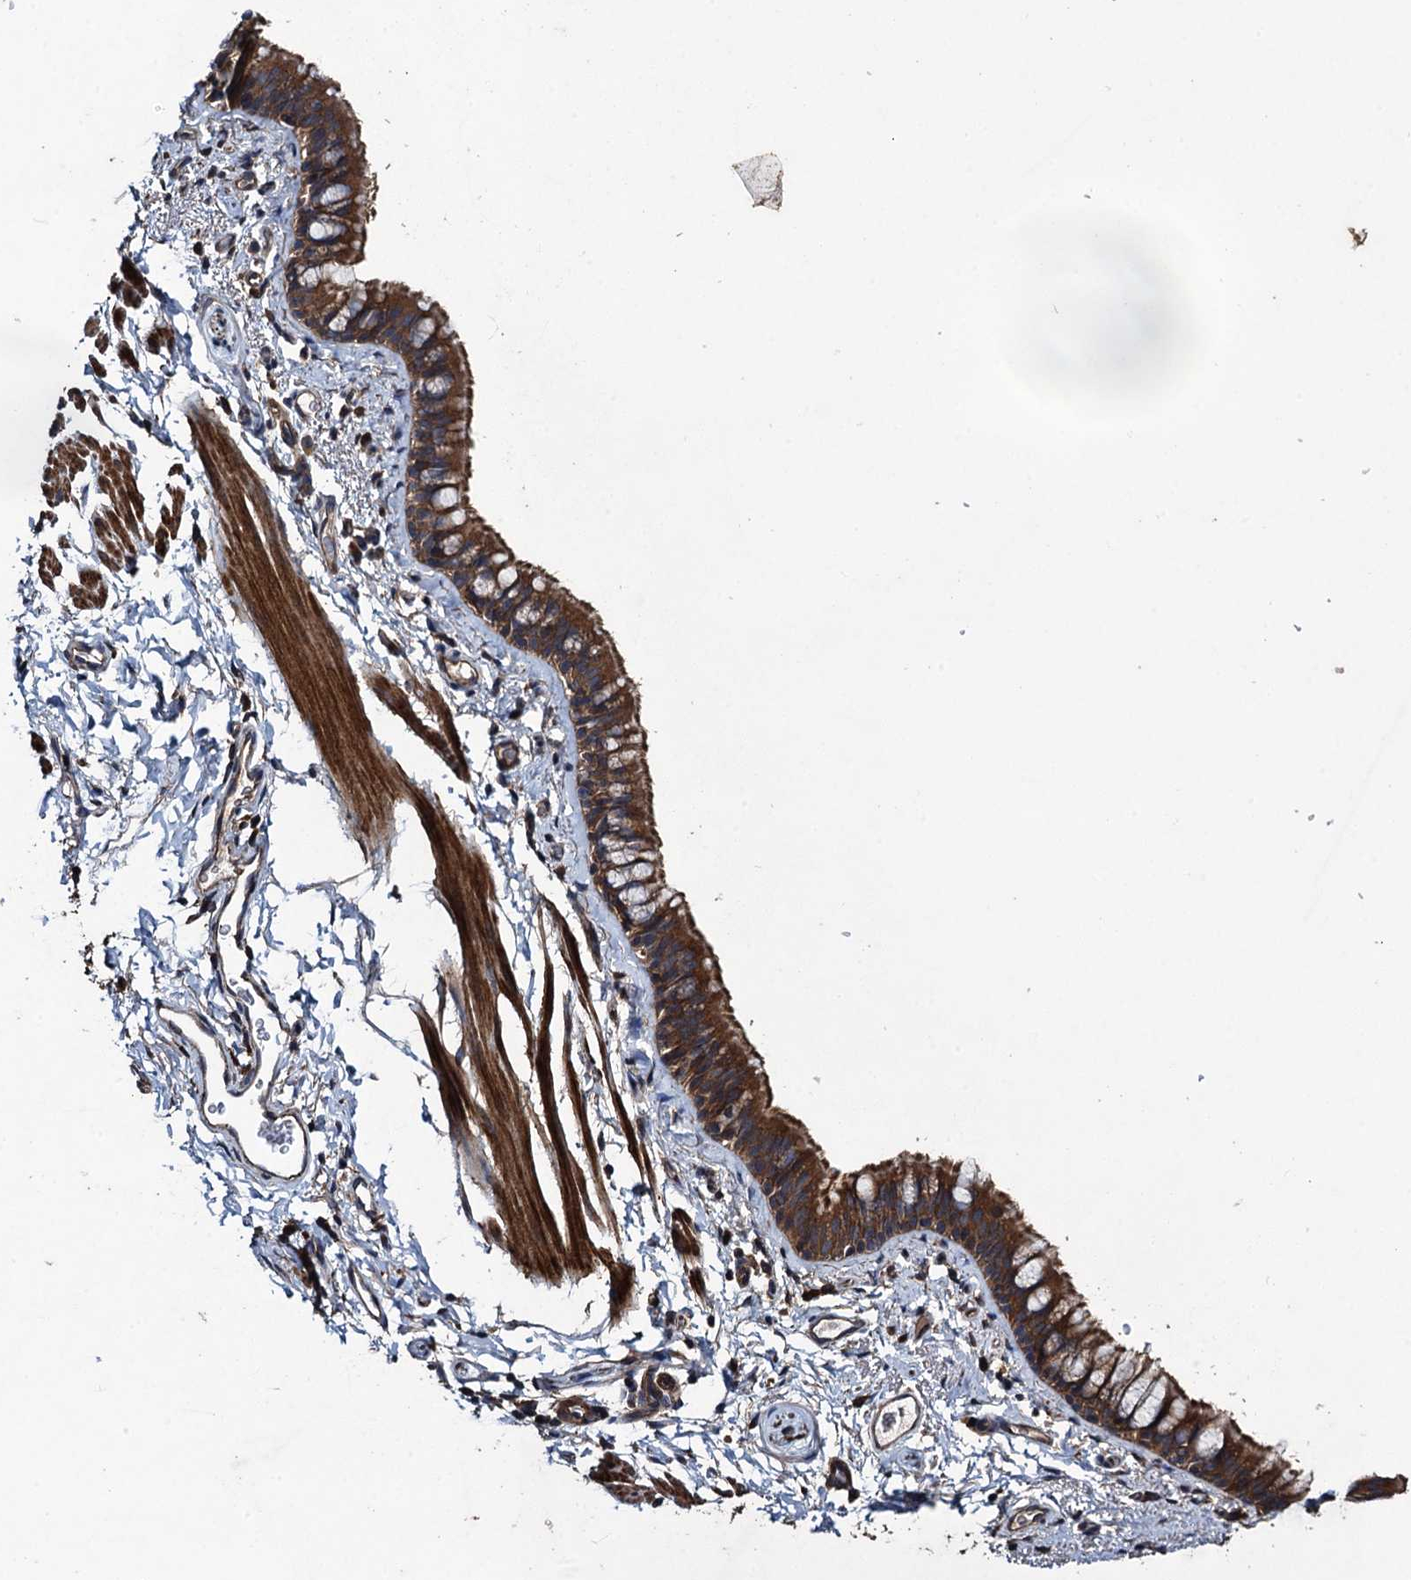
{"staining": {"intensity": "strong", "quantity": ">75%", "location": "cytoplasmic/membranous"}, "tissue": "bronchus", "cell_type": "Respiratory epithelial cells", "image_type": "normal", "snomed": [{"axis": "morphology", "description": "Normal tissue, NOS"}, {"axis": "topography", "description": "Cartilage tissue"}, {"axis": "topography", "description": "Bronchus"}], "caption": "A brown stain highlights strong cytoplasmic/membranous expression of a protein in respiratory epithelial cells of normal human bronchus.", "gene": "CNTN5", "patient": {"sex": "female", "age": 36}}